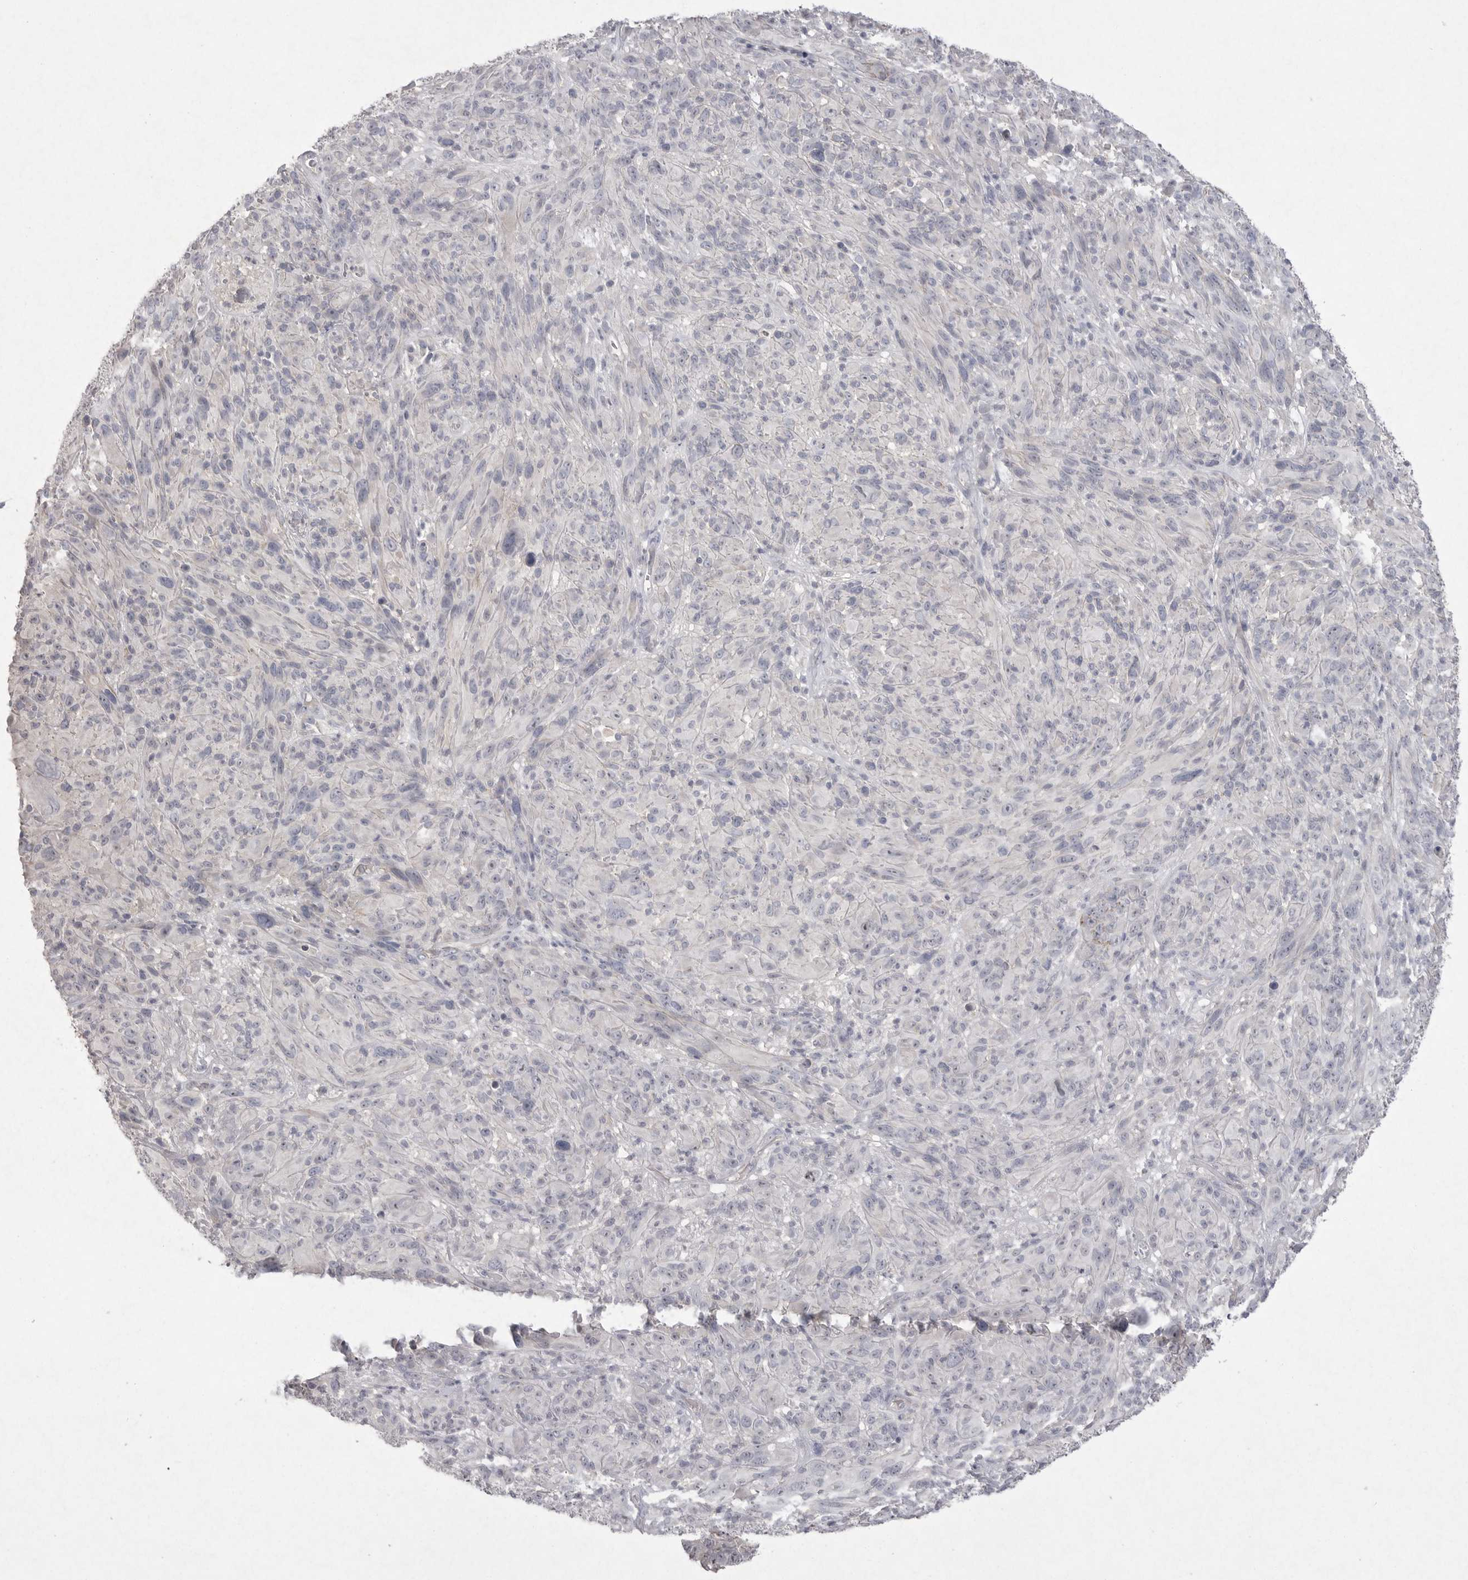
{"staining": {"intensity": "negative", "quantity": "none", "location": "none"}, "tissue": "melanoma", "cell_type": "Tumor cells", "image_type": "cancer", "snomed": [{"axis": "morphology", "description": "Malignant melanoma, NOS"}, {"axis": "topography", "description": "Skin of head"}], "caption": "DAB immunohistochemical staining of melanoma reveals no significant staining in tumor cells.", "gene": "VANGL2", "patient": {"sex": "male", "age": 96}}